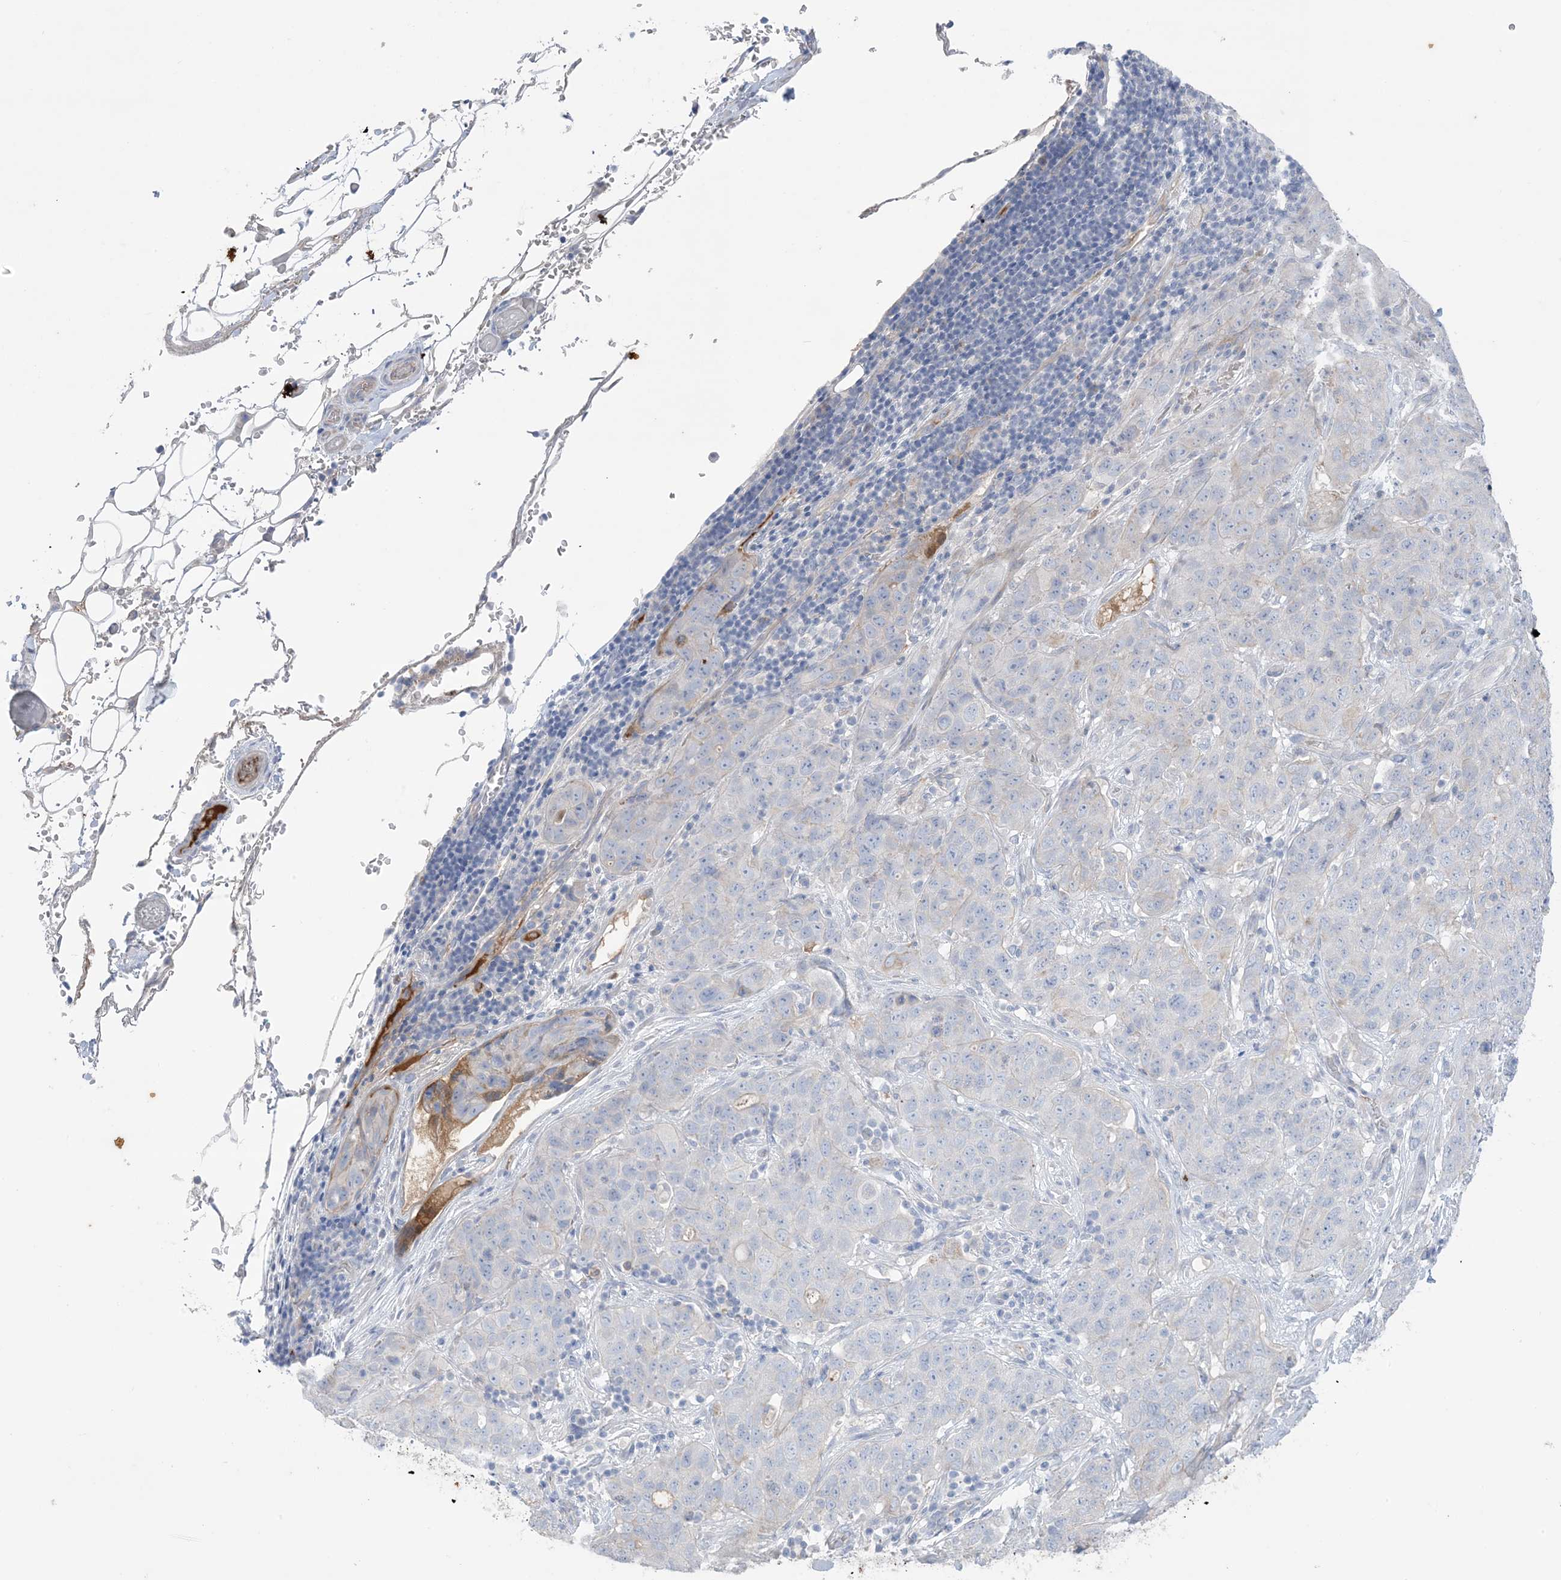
{"staining": {"intensity": "negative", "quantity": "none", "location": "none"}, "tissue": "stomach cancer", "cell_type": "Tumor cells", "image_type": "cancer", "snomed": [{"axis": "morphology", "description": "Normal tissue, NOS"}, {"axis": "morphology", "description": "Adenocarcinoma, NOS"}, {"axis": "topography", "description": "Lymph node"}, {"axis": "topography", "description": "Stomach"}], "caption": "Immunohistochemistry (IHC) image of stomach adenocarcinoma stained for a protein (brown), which exhibits no expression in tumor cells. The staining is performed using DAB brown chromogen with nuclei counter-stained in using hematoxylin.", "gene": "ATP11C", "patient": {"sex": "male", "age": 48}}